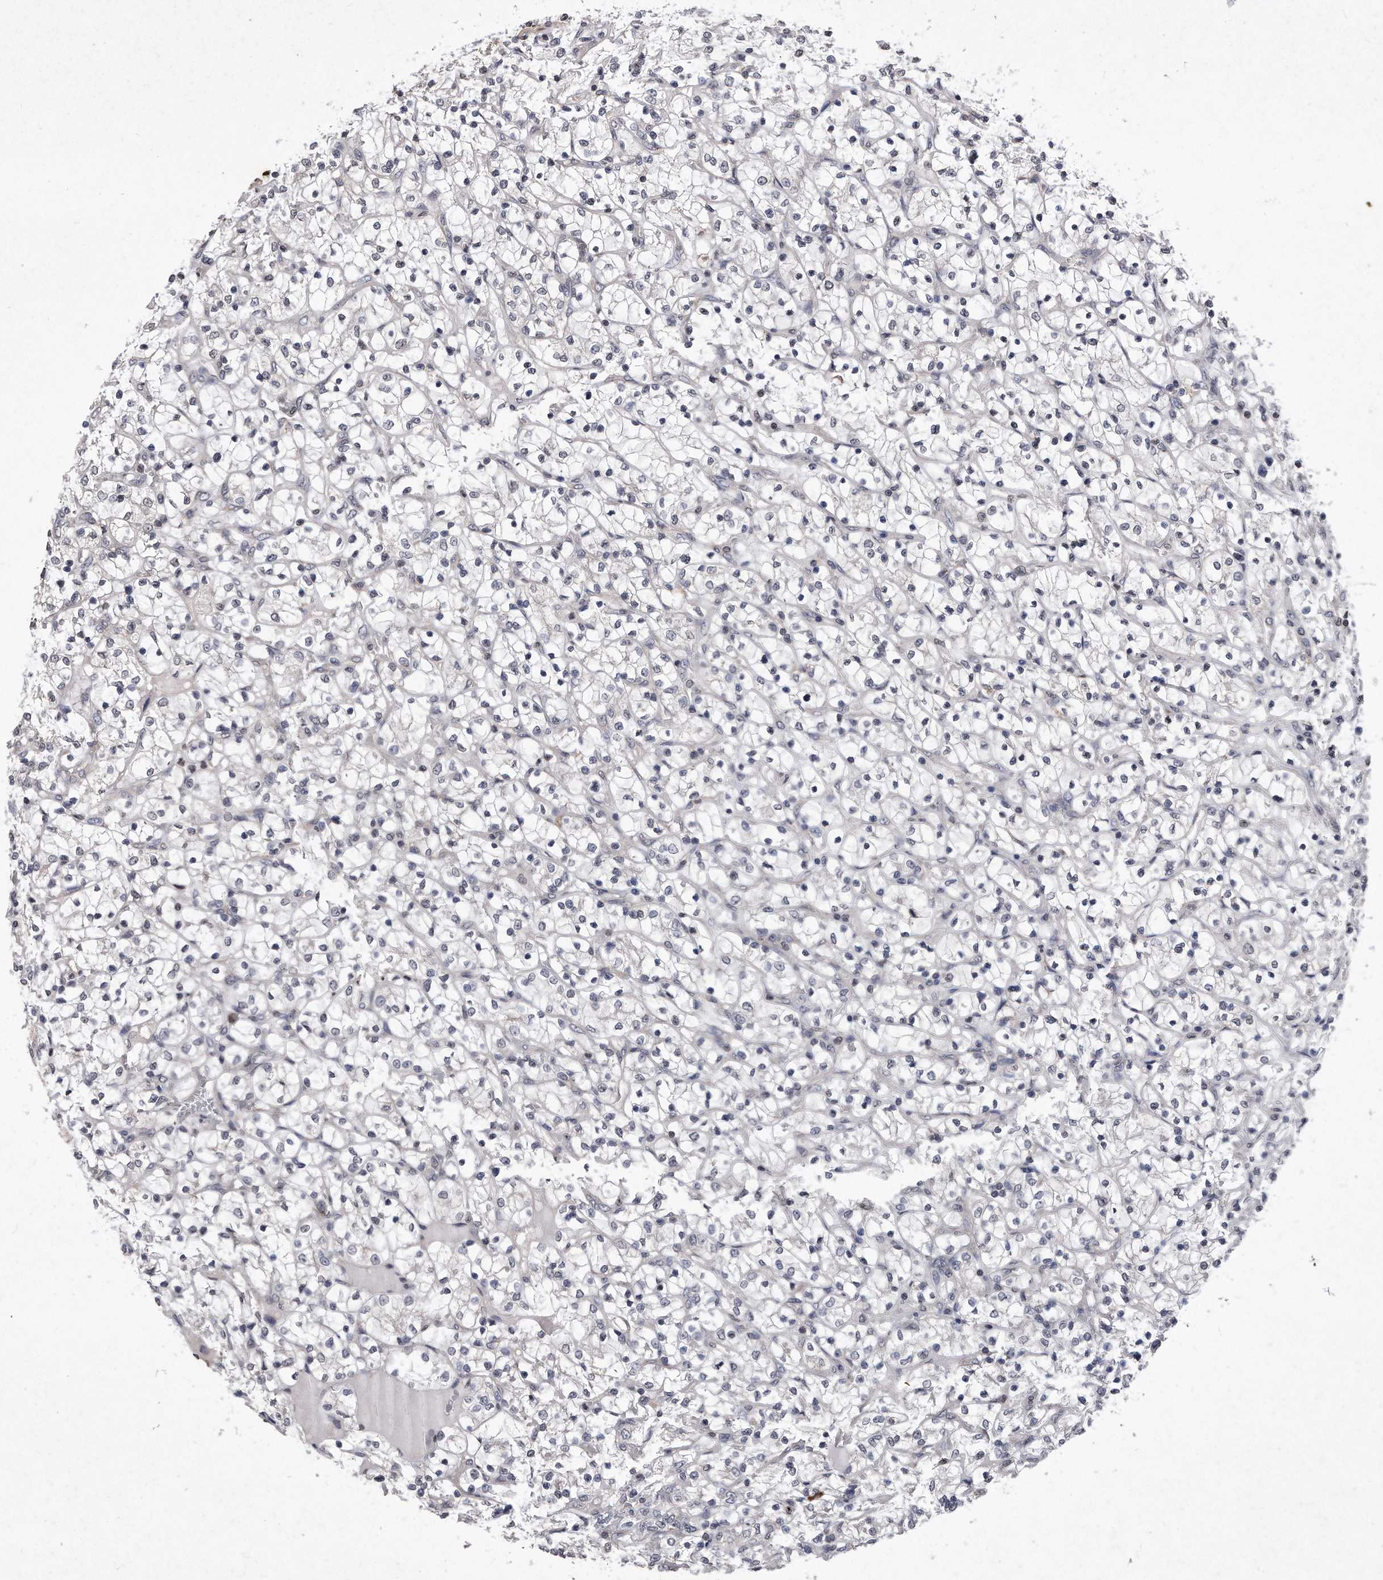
{"staining": {"intensity": "negative", "quantity": "none", "location": "none"}, "tissue": "renal cancer", "cell_type": "Tumor cells", "image_type": "cancer", "snomed": [{"axis": "morphology", "description": "Adenocarcinoma, NOS"}, {"axis": "topography", "description": "Kidney"}], "caption": "The histopathology image demonstrates no staining of tumor cells in renal adenocarcinoma. Nuclei are stained in blue.", "gene": "DAB1", "patient": {"sex": "female", "age": 69}}